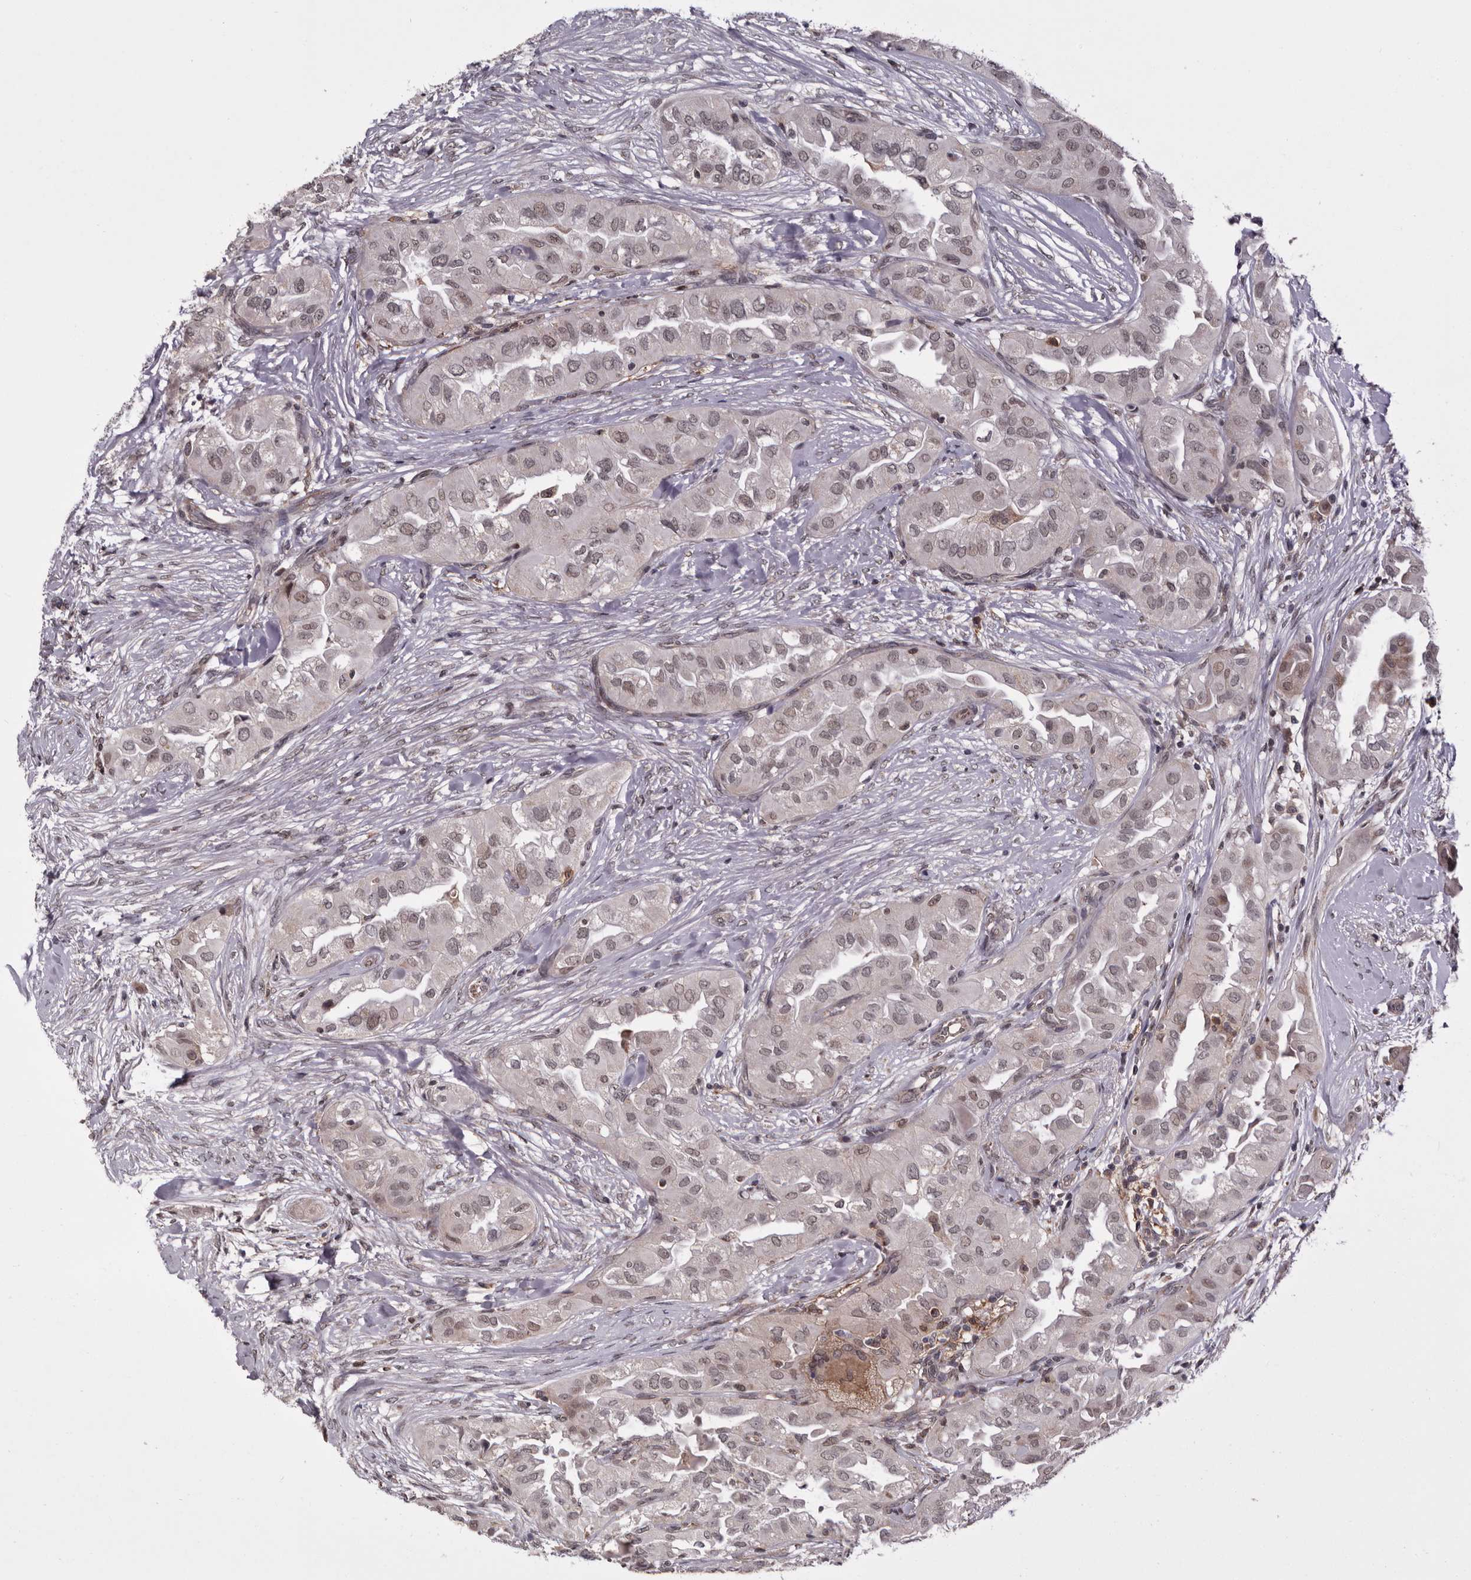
{"staining": {"intensity": "weak", "quantity": ">75%", "location": "nuclear"}, "tissue": "thyroid cancer", "cell_type": "Tumor cells", "image_type": "cancer", "snomed": [{"axis": "morphology", "description": "Papillary adenocarcinoma, NOS"}, {"axis": "topography", "description": "Thyroid gland"}], "caption": "Thyroid cancer stained with immunohistochemistry (IHC) demonstrates weak nuclear positivity in about >75% of tumor cells. The staining is performed using DAB (3,3'-diaminobenzidine) brown chromogen to label protein expression. The nuclei are counter-stained blue using hematoxylin.", "gene": "MOGAT2", "patient": {"sex": "female", "age": 59}}